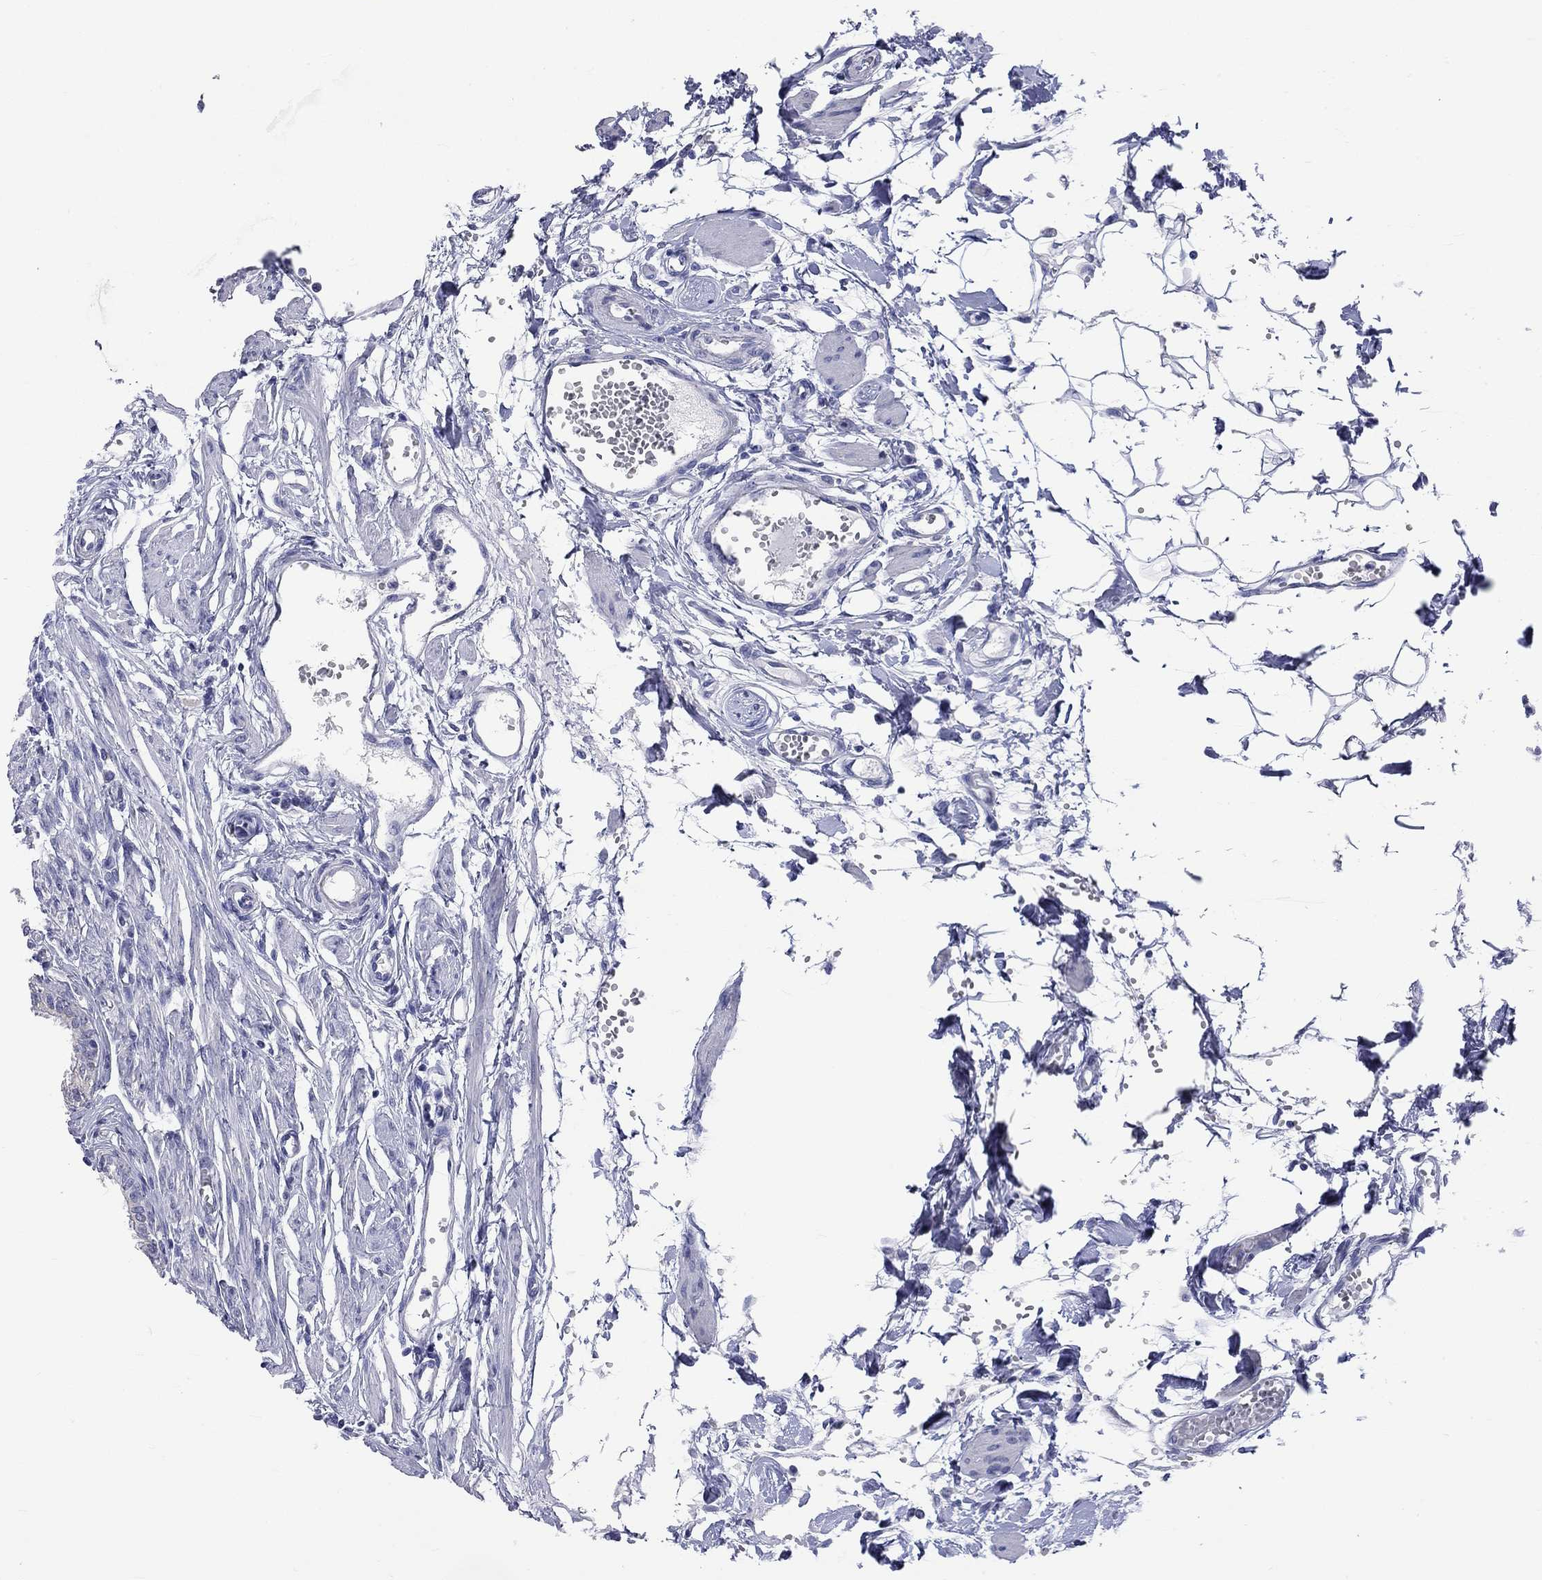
{"staining": {"intensity": "weak", "quantity": "<25%", "location": "cytoplasmic/membranous"}, "tissue": "fallopian tube", "cell_type": "Glandular cells", "image_type": "normal", "snomed": [{"axis": "morphology", "description": "Normal tissue, NOS"}, {"axis": "morphology", "description": "Carcinoma, endometroid"}, {"axis": "topography", "description": "Fallopian tube"}, {"axis": "topography", "description": "Ovary"}], "caption": "High power microscopy micrograph of an immunohistochemistry image of benign fallopian tube, revealing no significant expression in glandular cells. (Brightfield microscopy of DAB IHC at high magnification).", "gene": "CERS1", "patient": {"sex": "female", "age": 42}}